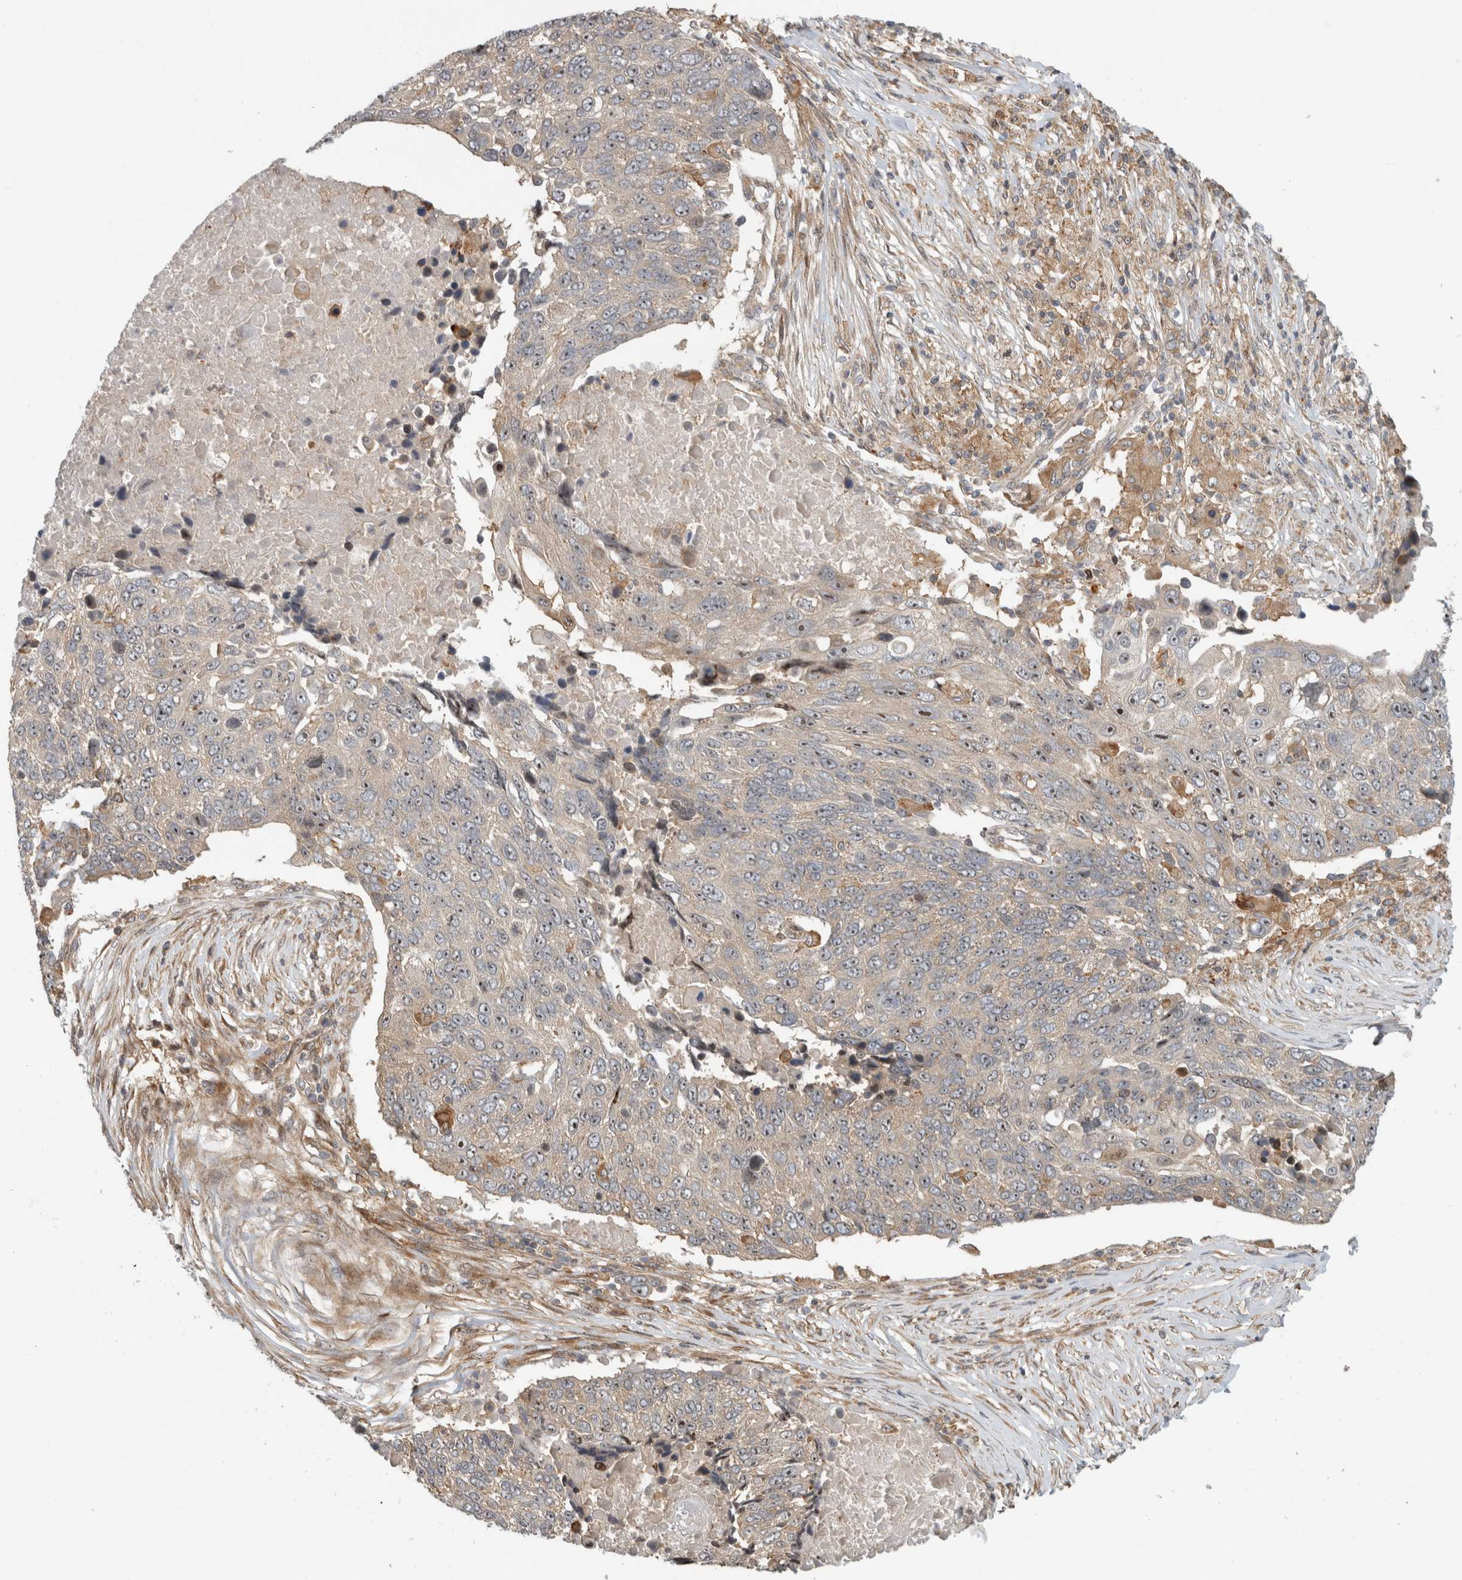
{"staining": {"intensity": "weak", "quantity": "25%-75%", "location": "cytoplasmic/membranous,nuclear"}, "tissue": "lung cancer", "cell_type": "Tumor cells", "image_type": "cancer", "snomed": [{"axis": "morphology", "description": "Squamous cell carcinoma, NOS"}, {"axis": "topography", "description": "Lung"}], "caption": "Protein staining displays weak cytoplasmic/membranous and nuclear staining in approximately 25%-75% of tumor cells in lung cancer (squamous cell carcinoma).", "gene": "WASF2", "patient": {"sex": "male", "age": 66}}